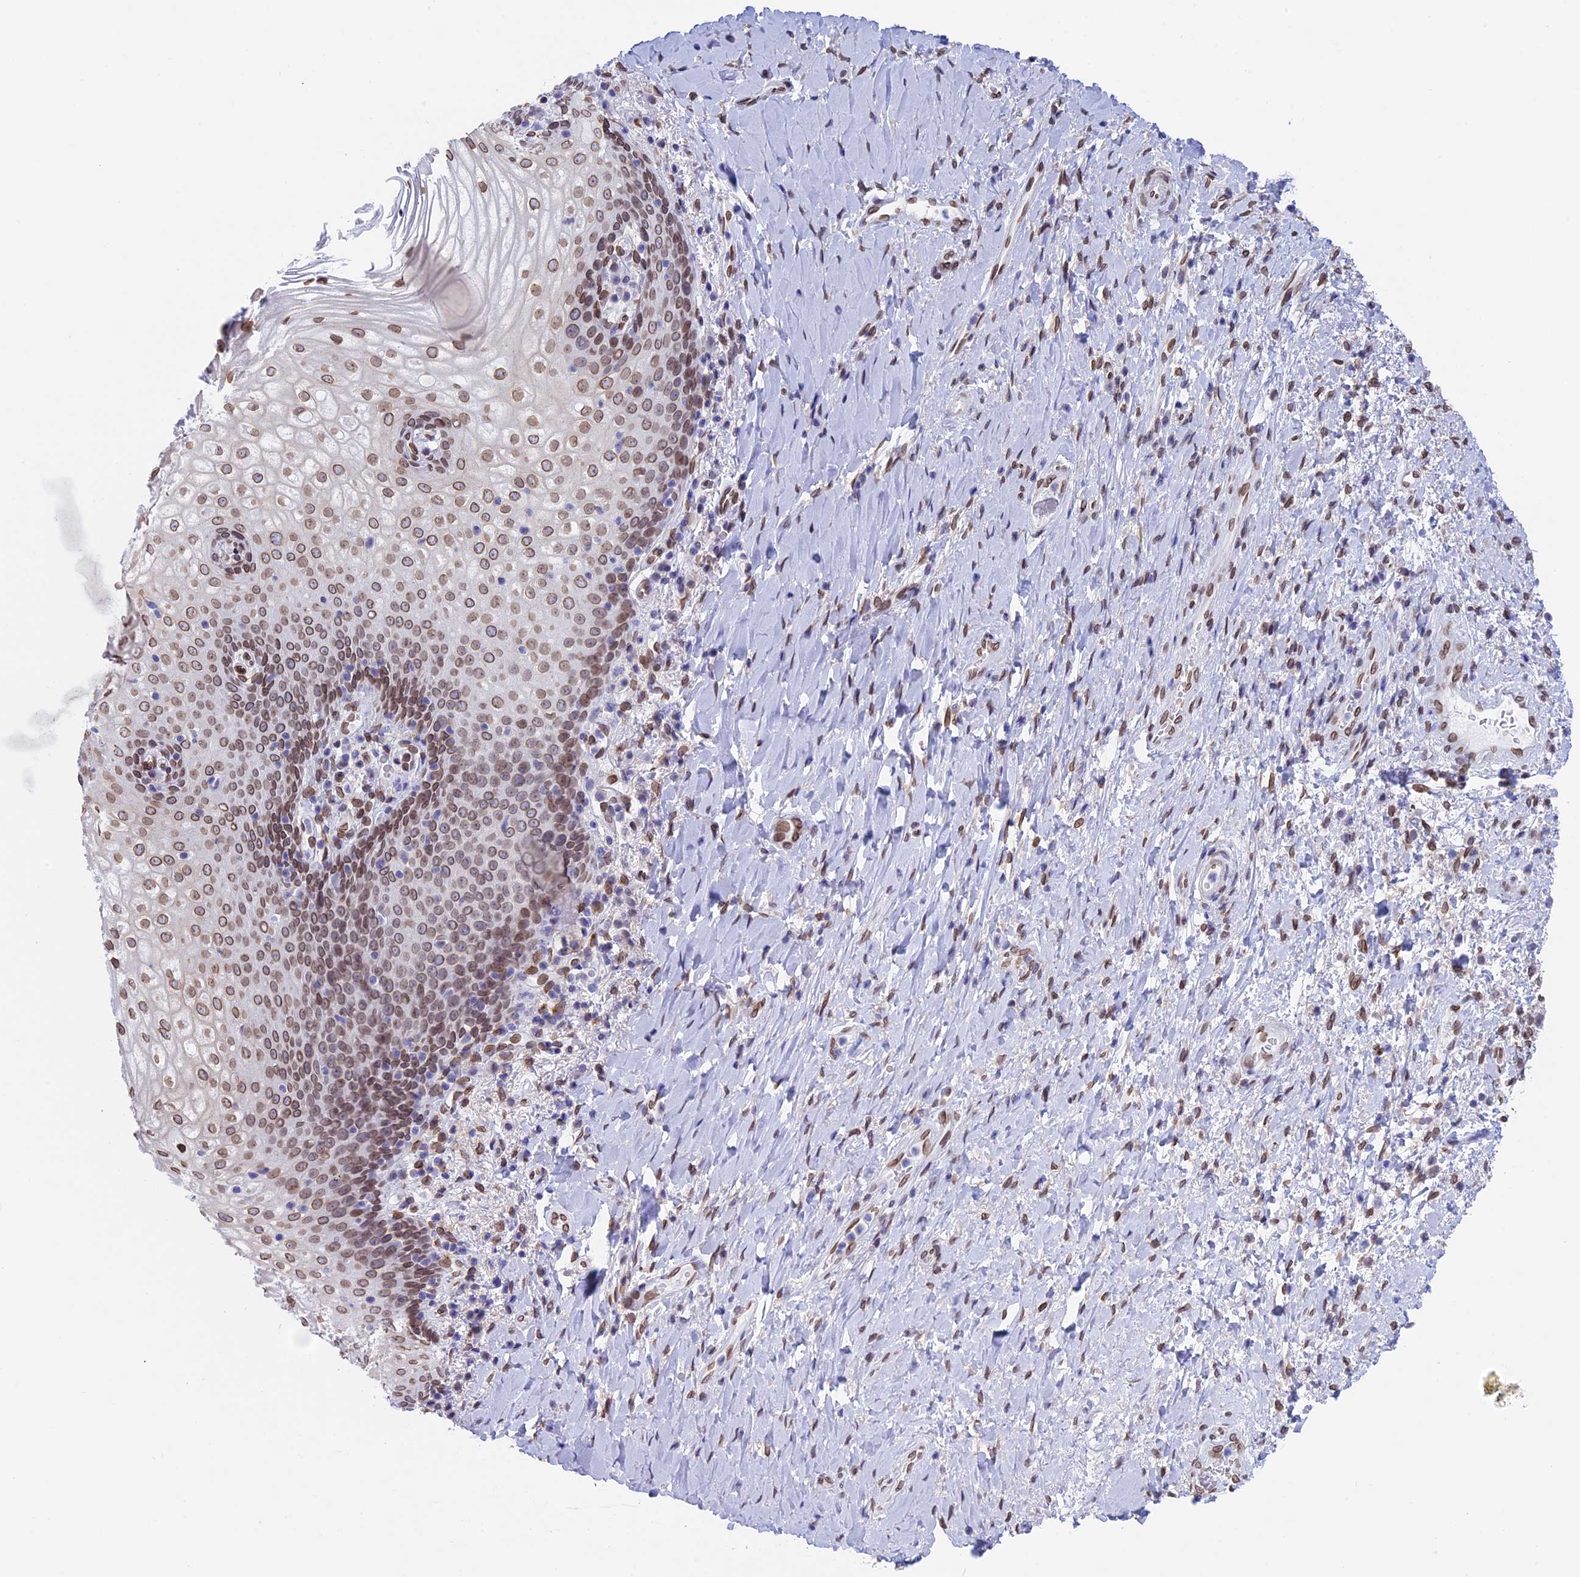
{"staining": {"intensity": "moderate", "quantity": ">75%", "location": "cytoplasmic/membranous,nuclear"}, "tissue": "vagina", "cell_type": "Squamous epithelial cells", "image_type": "normal", "snomed": [{"axis": "morphology", "description": "Normal tissue, NOS"}, {"axis": "topography", "description": "Vagina"}], "caption": "IHC staining of benign vagina, which shows medium levels of moderate cytoplasmic/membranous,nuclear positivity in approximately >75% of squamous epithelial cells indicating moderate cytoplasmic/membranous,nuclear protein staining. The staining was performed using DAB (brown) for protein detection and nuclei were counterstained in hematoxylin (blue).", "gene": "TMPRSS7", "patient": {"sex": "female", "age": 60}}